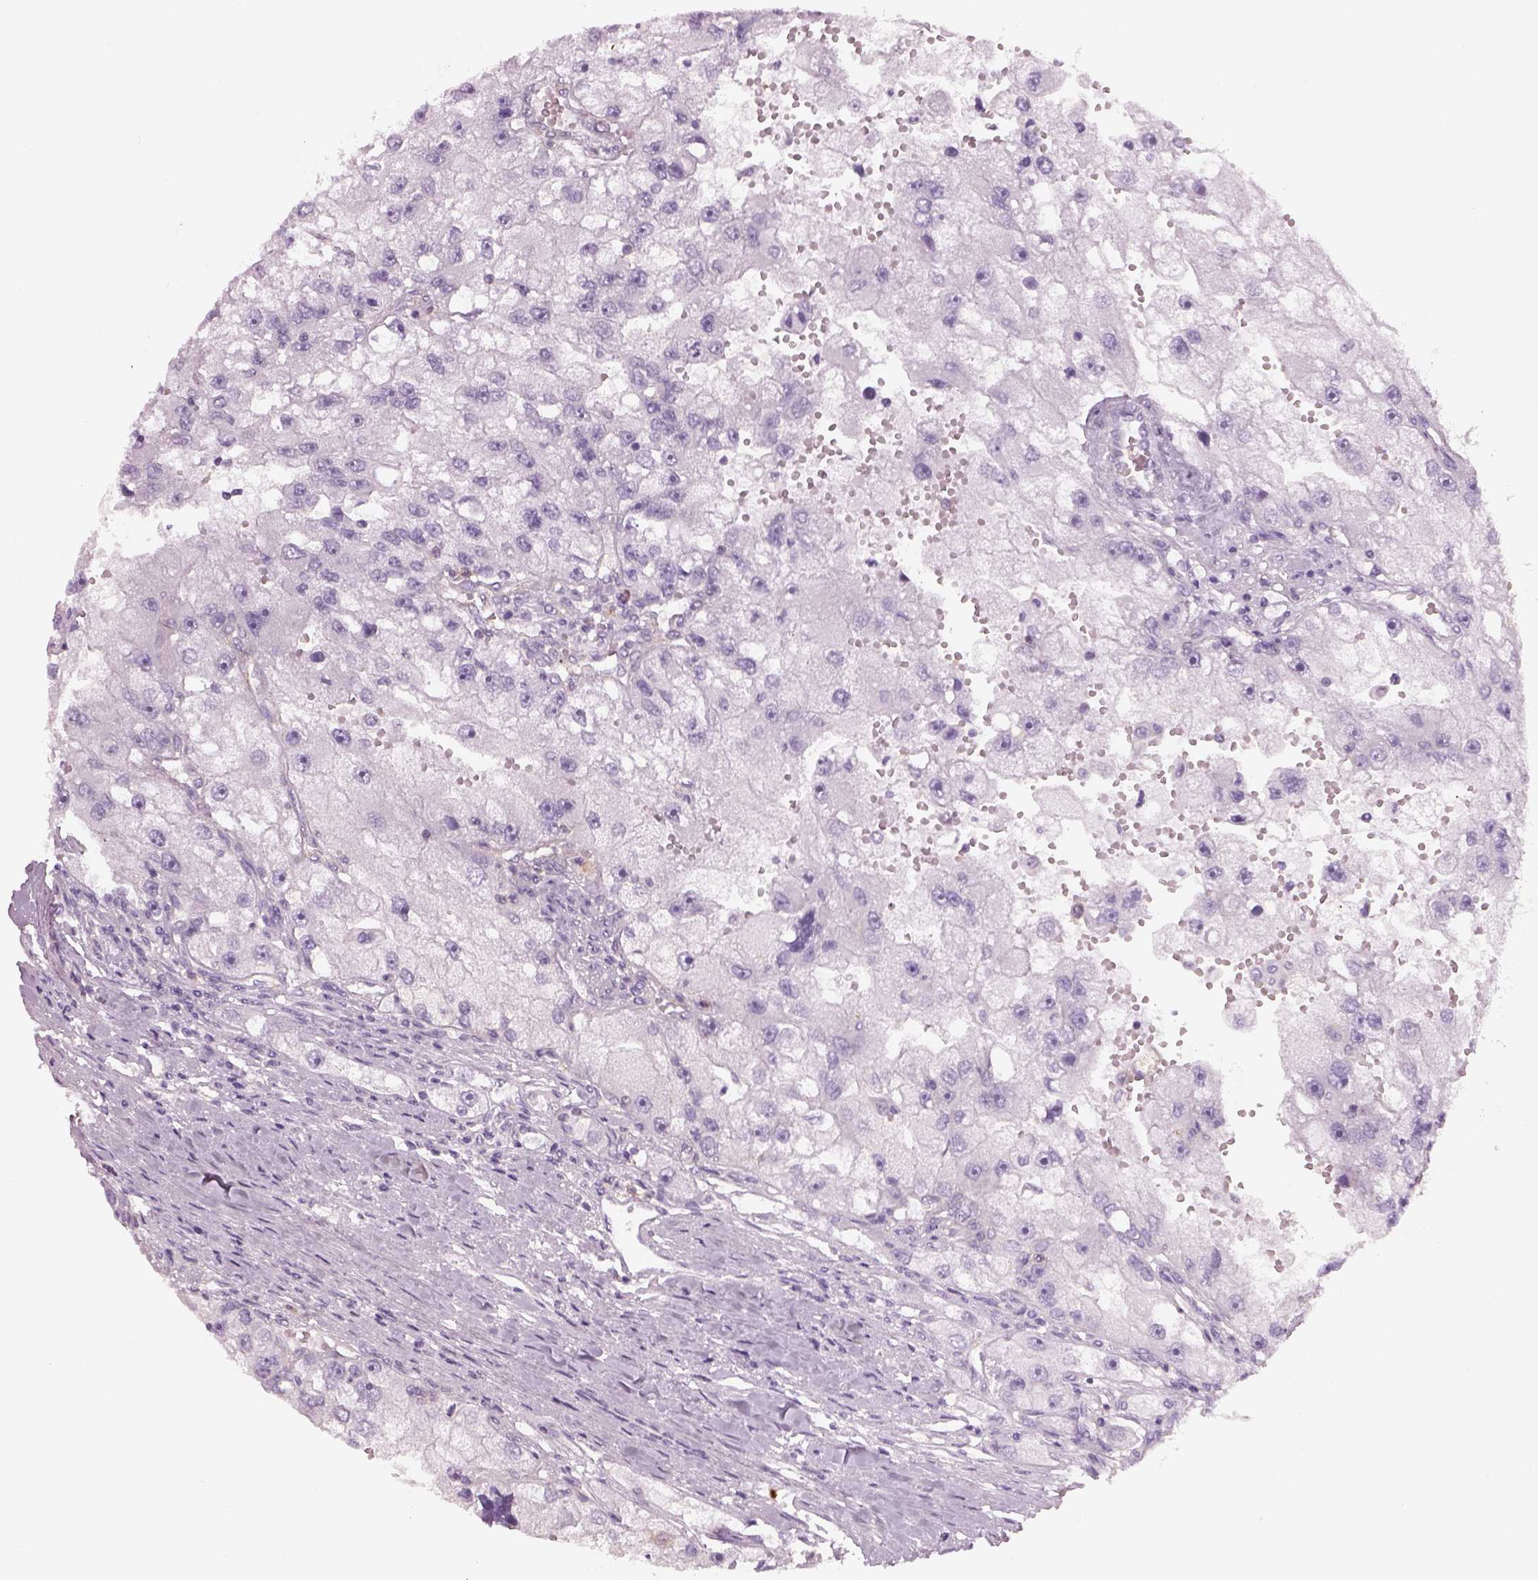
{"staining": {"intensity": "negative", "quantity": "none", "location": "none"}, "tissue": "renal cancer", "cell_type": "Tumor cells", "image_type": "cancer", "snomed": [{"axis": "morphology", "description": "Adenocarcinoma, NOS"}, {"axis": "topography", "description": "Kidney"}], "caption": "Renal cancer was stained to show a protein in brown. There is no significant staining in tumor cells.", "gene": "SLC1A7", "patient": {"sex": "male", "age": 63}}